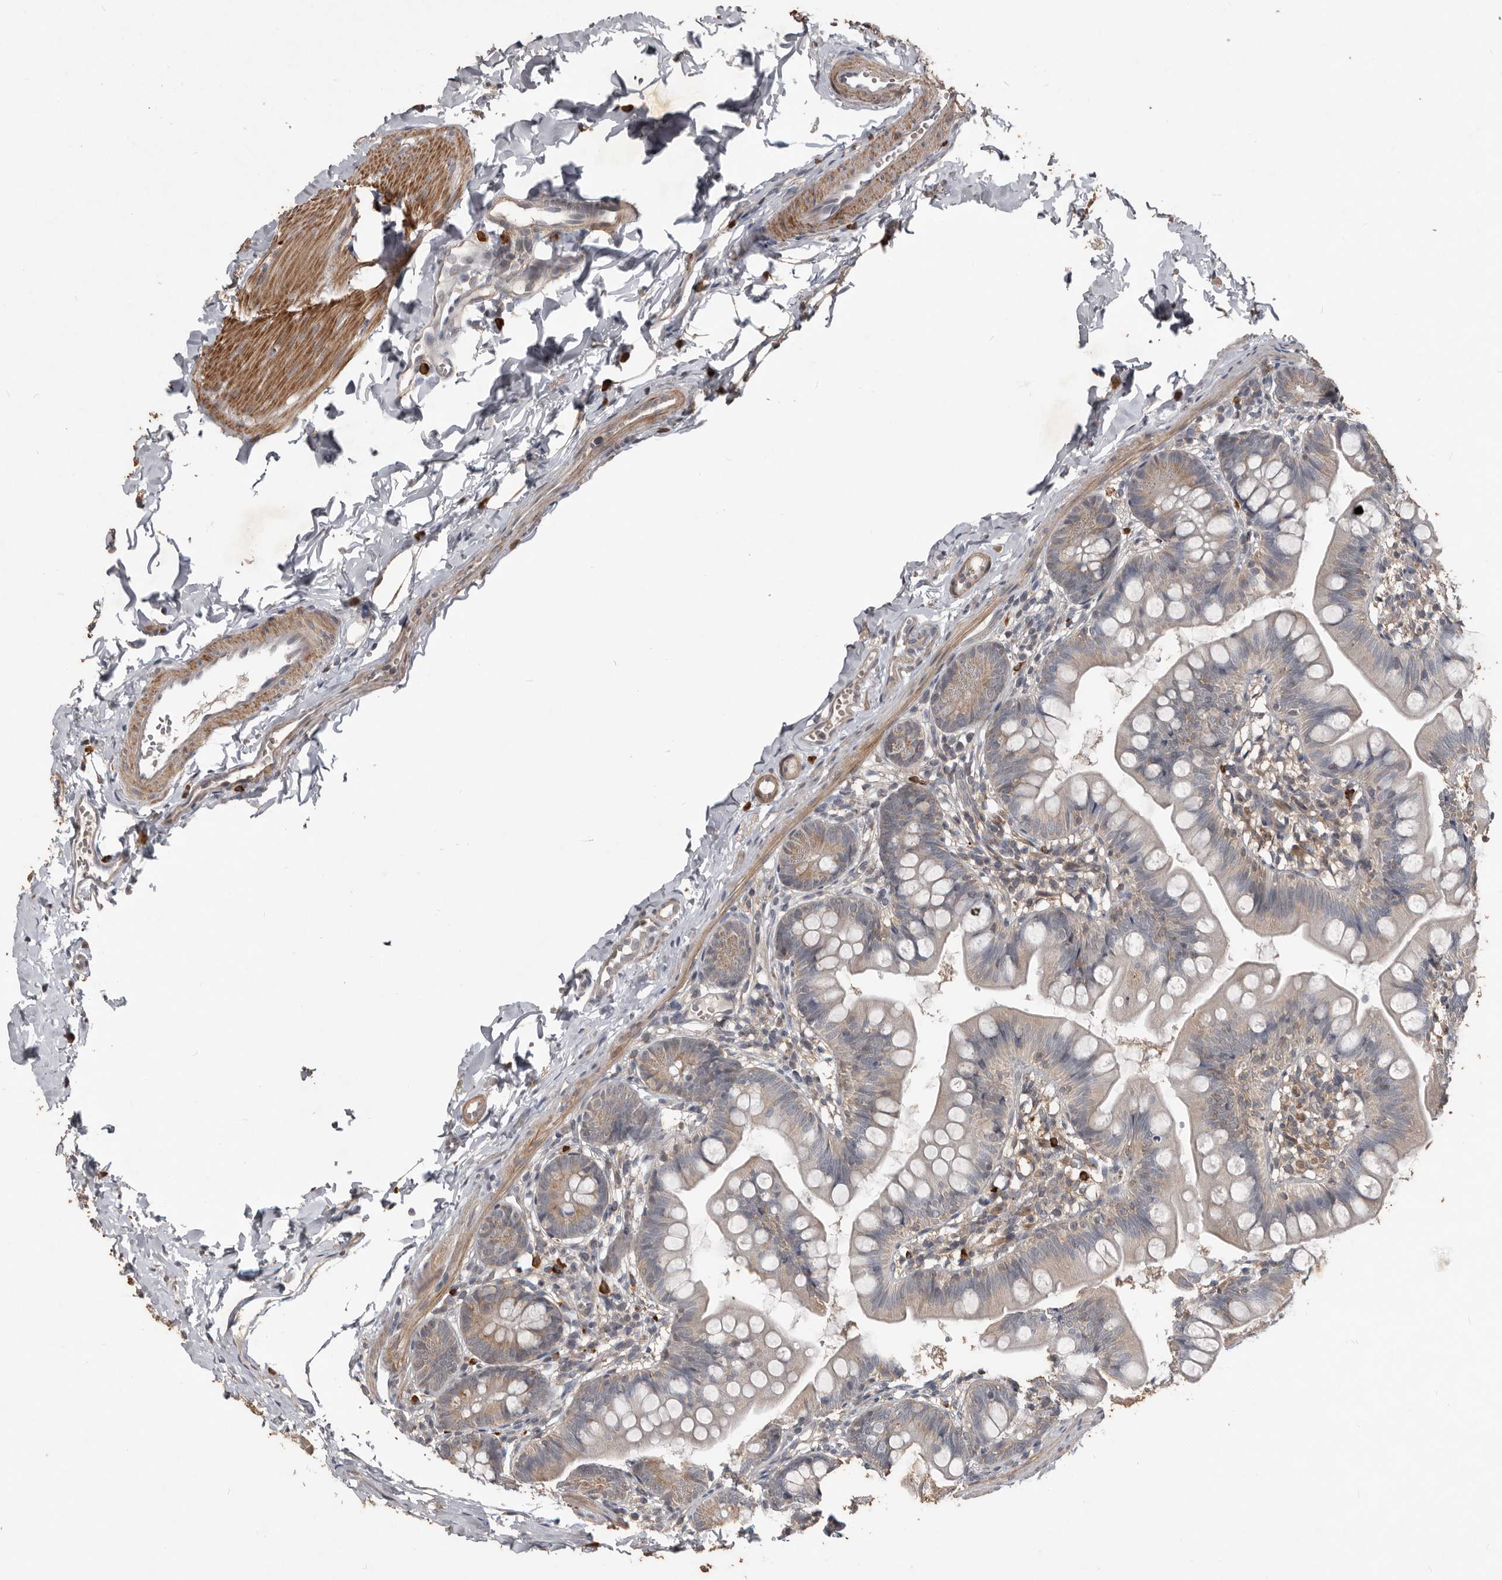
{"staining": {"intensity": "weak", "quantity": "<25%", "location": "cytoplasmic/membranous"}, "tissue": "small intestine", "cell_type": "Glandular cells", "image_type": "normal", "snomed": [{"axis": "morphology", "description": "Normal tissue, NOS"}, {"axis": "topography", "description": "Small intestine"}], "caption": "Immunohistochemistry micrograph of benign human small intestine stained for a protein (brown), which displays no positivity in glandular cells. (DAB (3,3'-diaminobenzidine) immunohistochemistry visualized using brightfield microscopy, high magnification).", "gene": "BAMBI", "patient": {"sex": "male", "age": 7}}